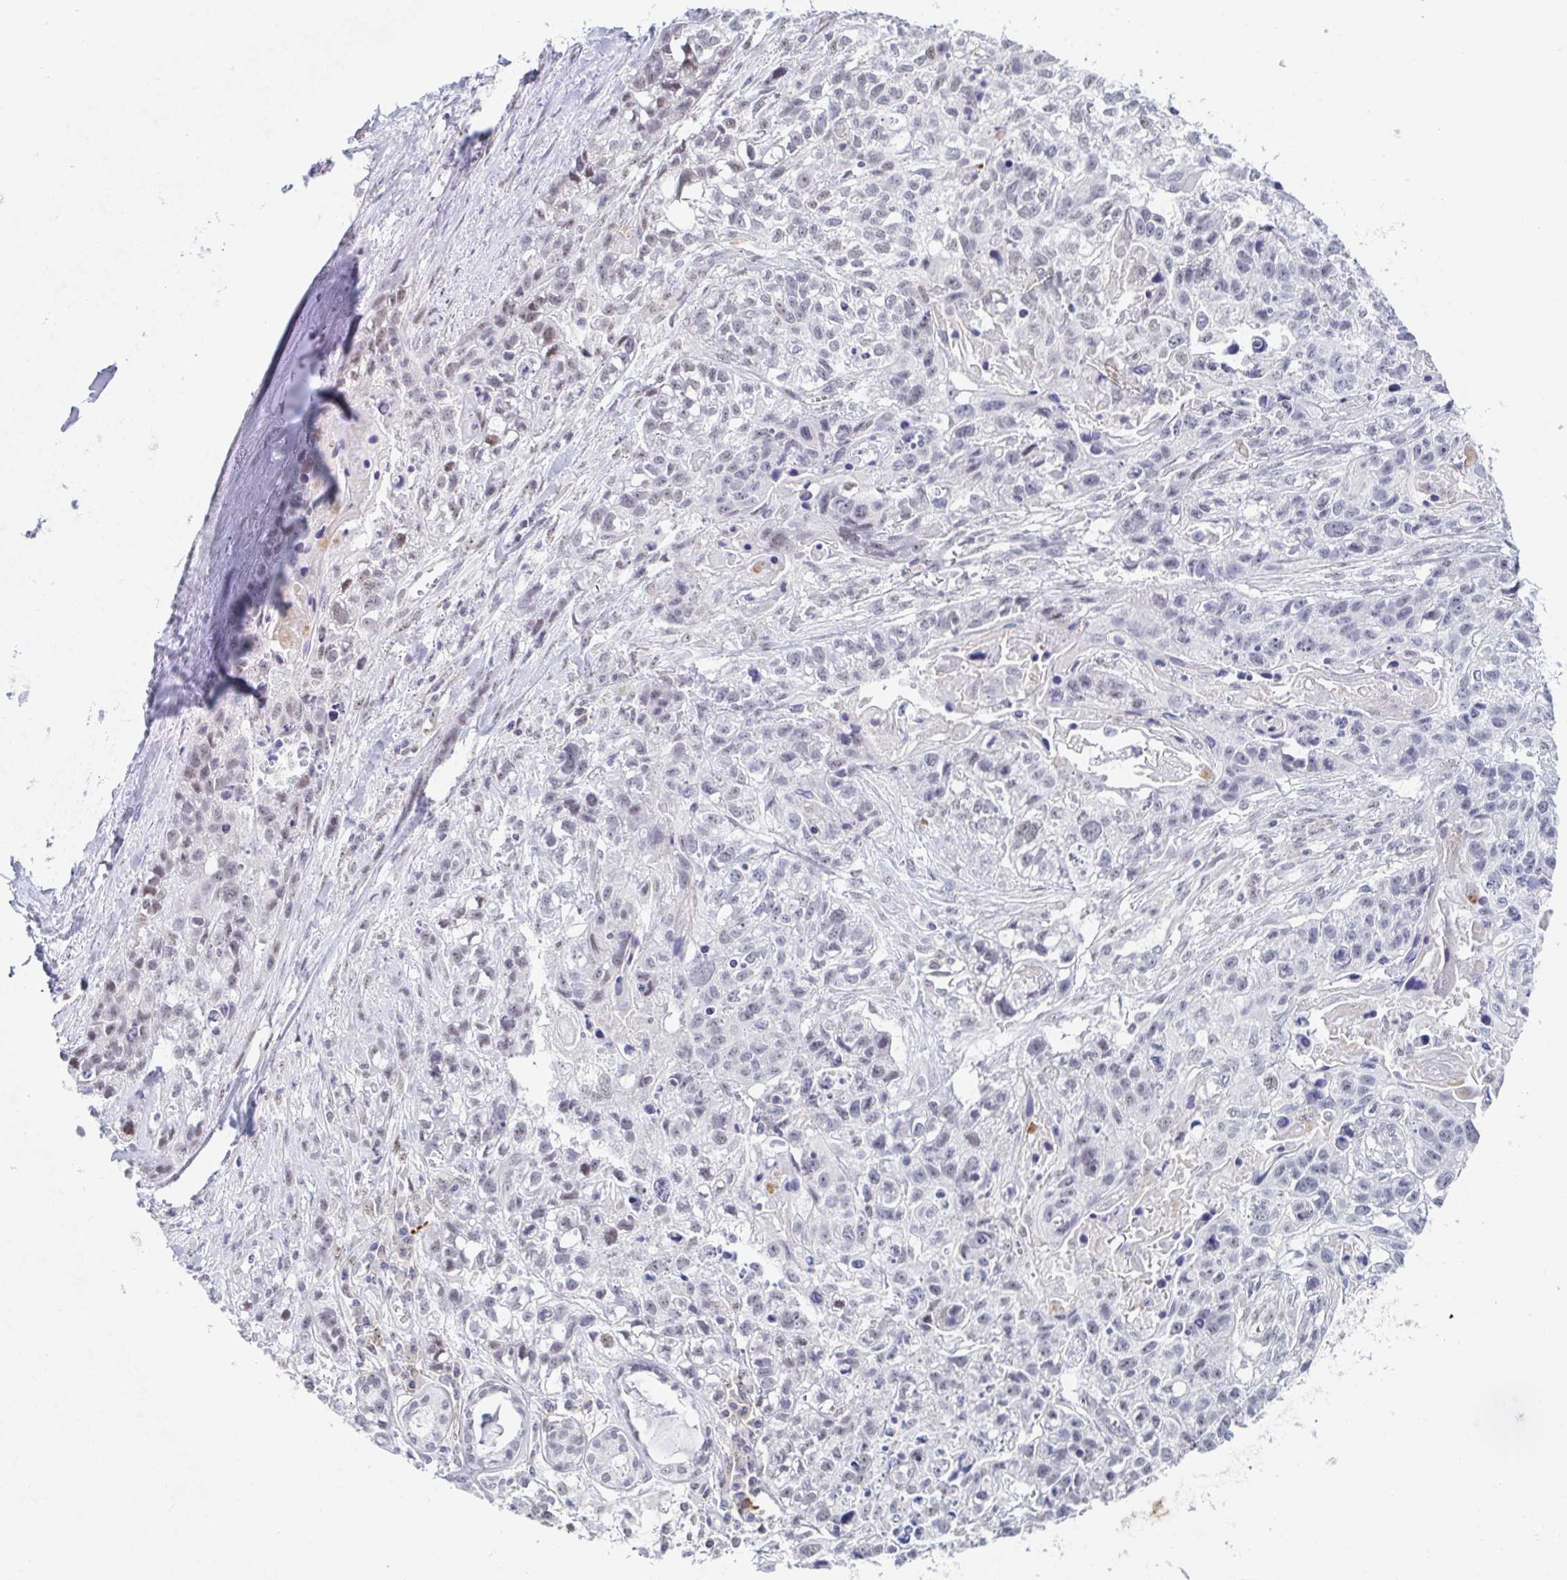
{"staining": {"intensity": "negative", "quantity": "none", "location": "none"}, "tissue": "lung cancer", "cell_type": "Tumor cells", "image_type": "cancer", "snomed": [{"axis": "morphology", "description": "Squamous cell carcinoma, NOS"}, {"axis": "topography", "description": "Lung"}], "caption": "Squamous cell carcinoma (lung) was stained to show a protein in brown. There is no significant staining in tumor cells.", "gene": "COL28A1", "patient": {"sex": "male", "age": 74}}